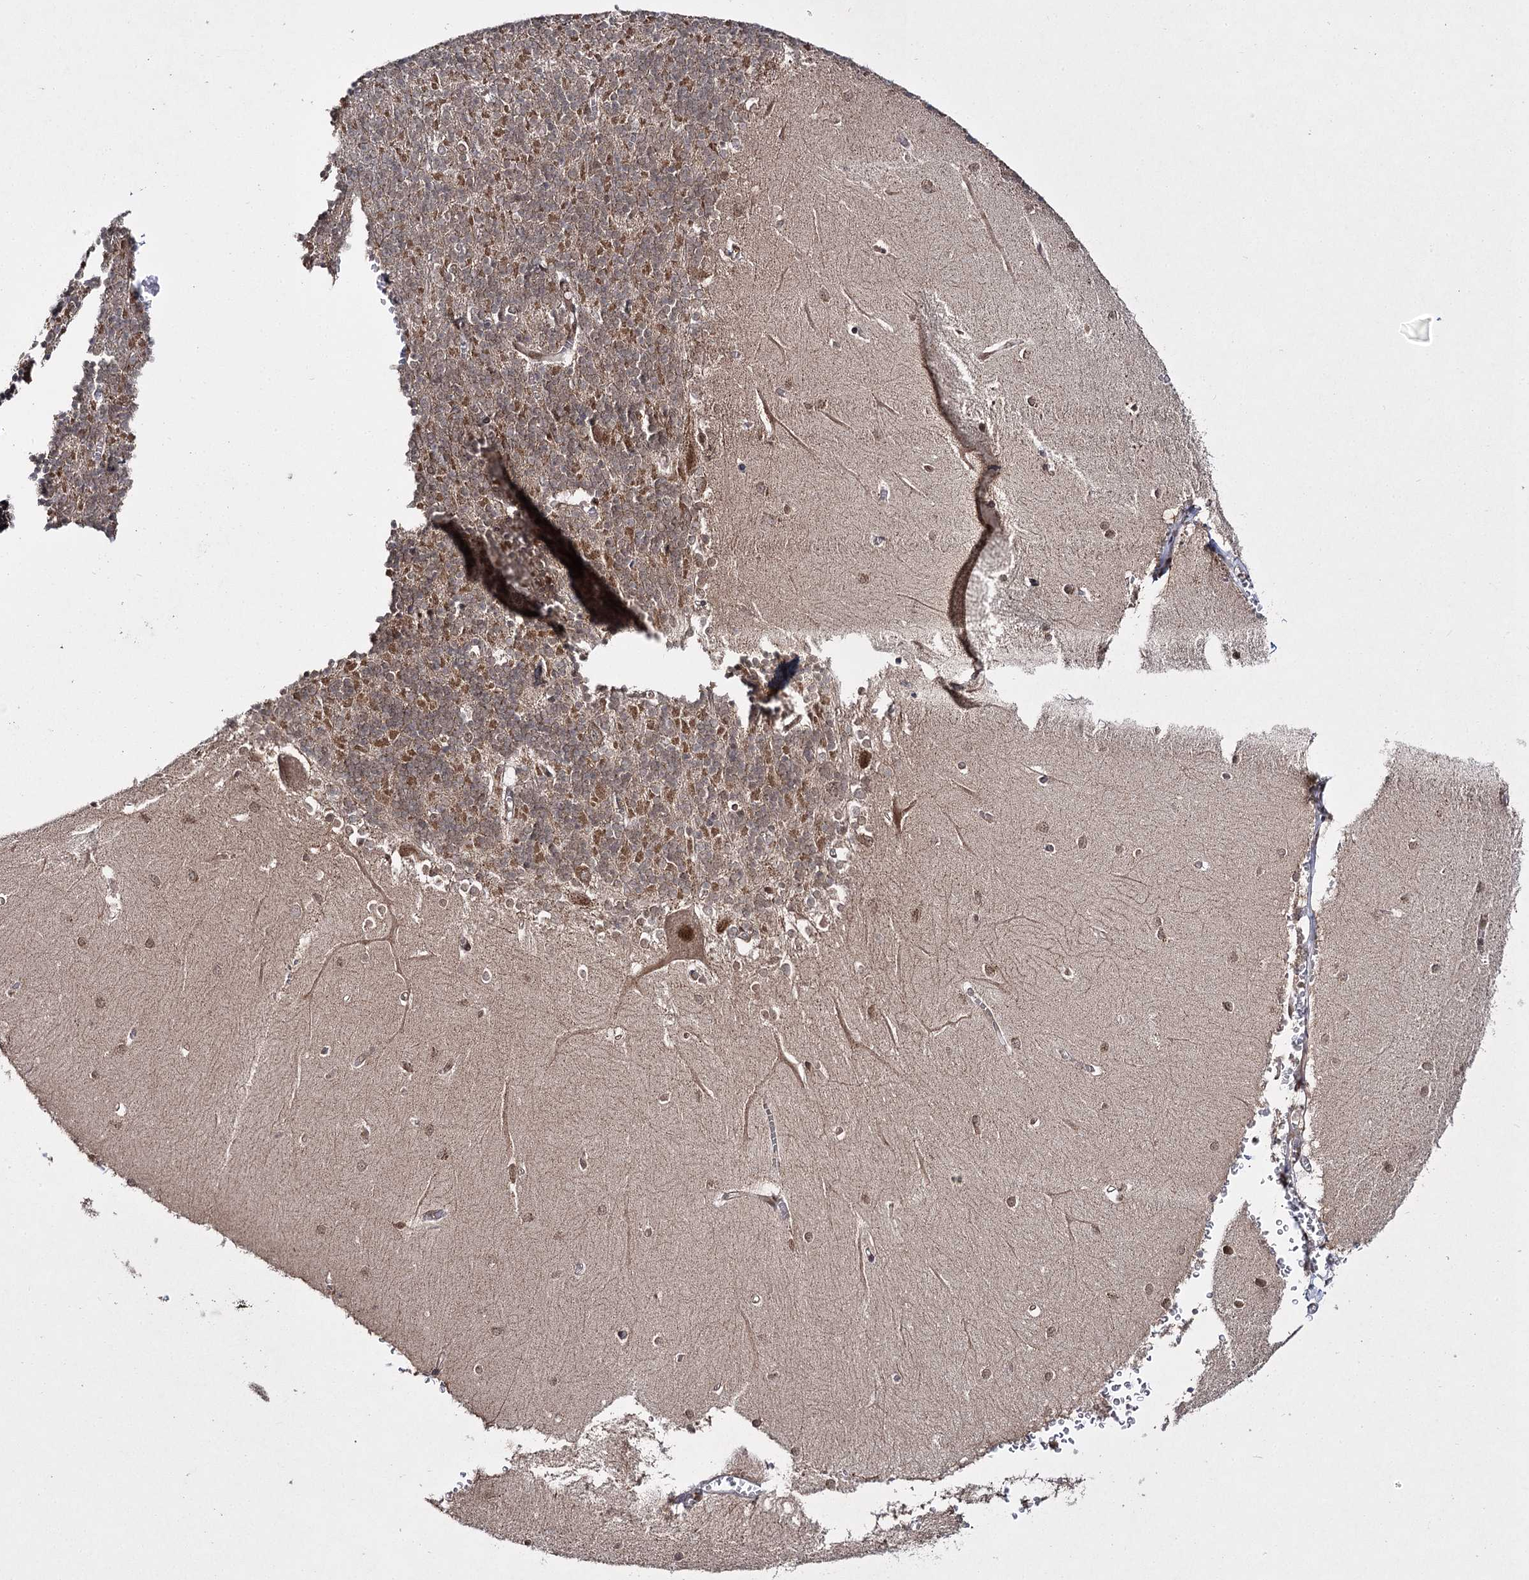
{"staining": {"intensity": "moderate", "quantity": ">75%", "location": "cytoplasmic/membranous"}, "tissue": "cerebellum", "cell_type": "Cells in granular layer", "image_type": "normal", "snomed": [{"axis": "morphology", "description": "Normal tissue, NOS"}, {"axis": "topography", "description": "Cerebellum"}], "caption": "Cerebellum stained for a protein shows moderate cytoplasmic/membranous positivity in cells in granular layer. (DAB (3,3'-diaminobenzidine) IHC with brightfield microscopy, high magnification).", "gene": "TRNT1", "patient": {"sex": "male", "age": 37}}